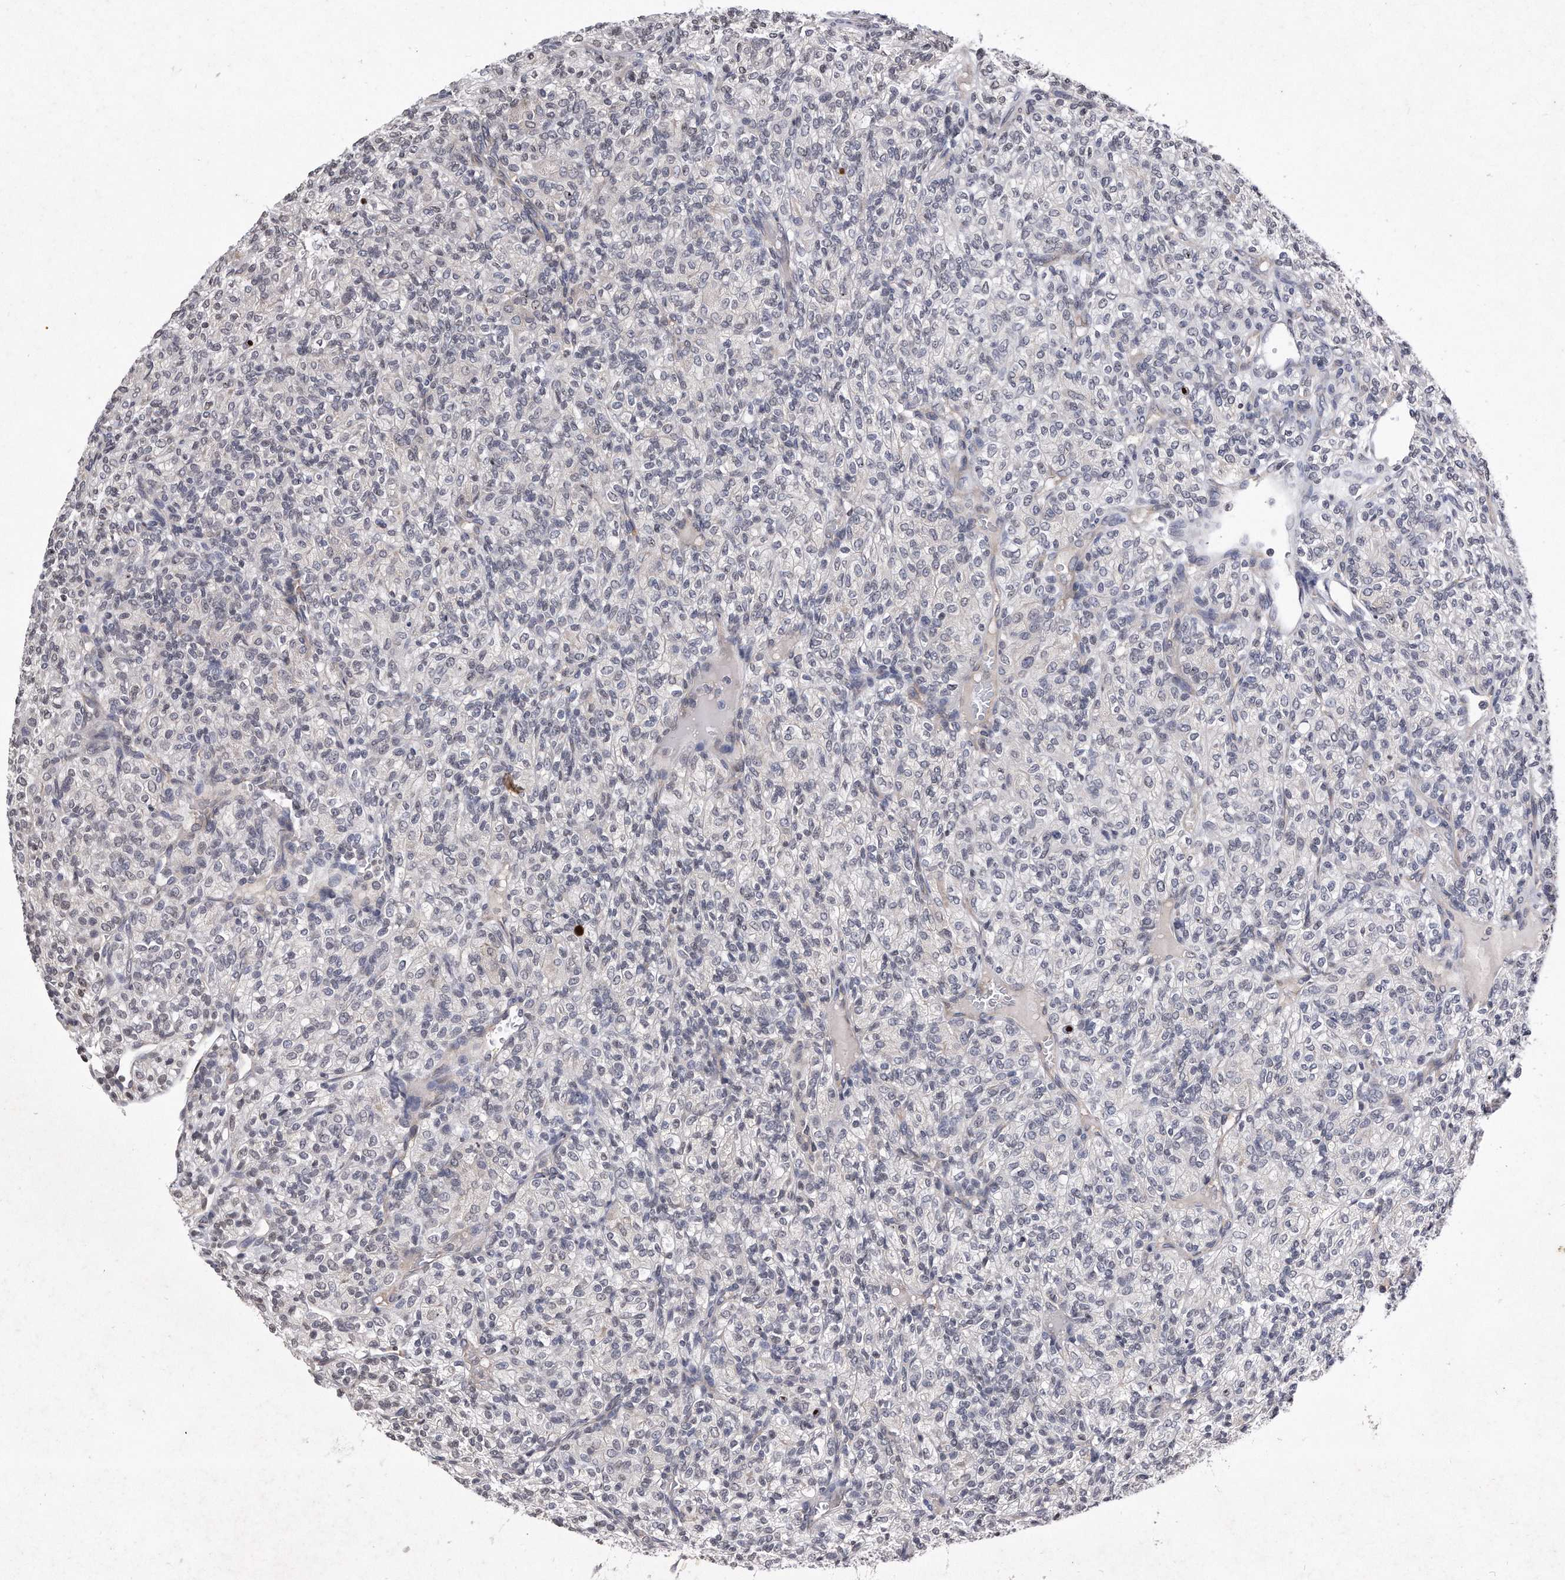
{"staining": {"intensity": "negative", "quantity": "none", "location": "none"}, "tissue": "renal cancer", "cell_type": "Tumor cells", "image_type": "cancer", "snomed": [{"axis": "morphology", "description": "Adenocarcinoma, NOS"}, {"axis": "topography", "description": "Kidney"}], "caption": "Renal adenocarcinoma stained for a protein using IHC shows no staining tumor cells.", "gene": "DAB1", "patient": {"sex": "male", "age": 77}}